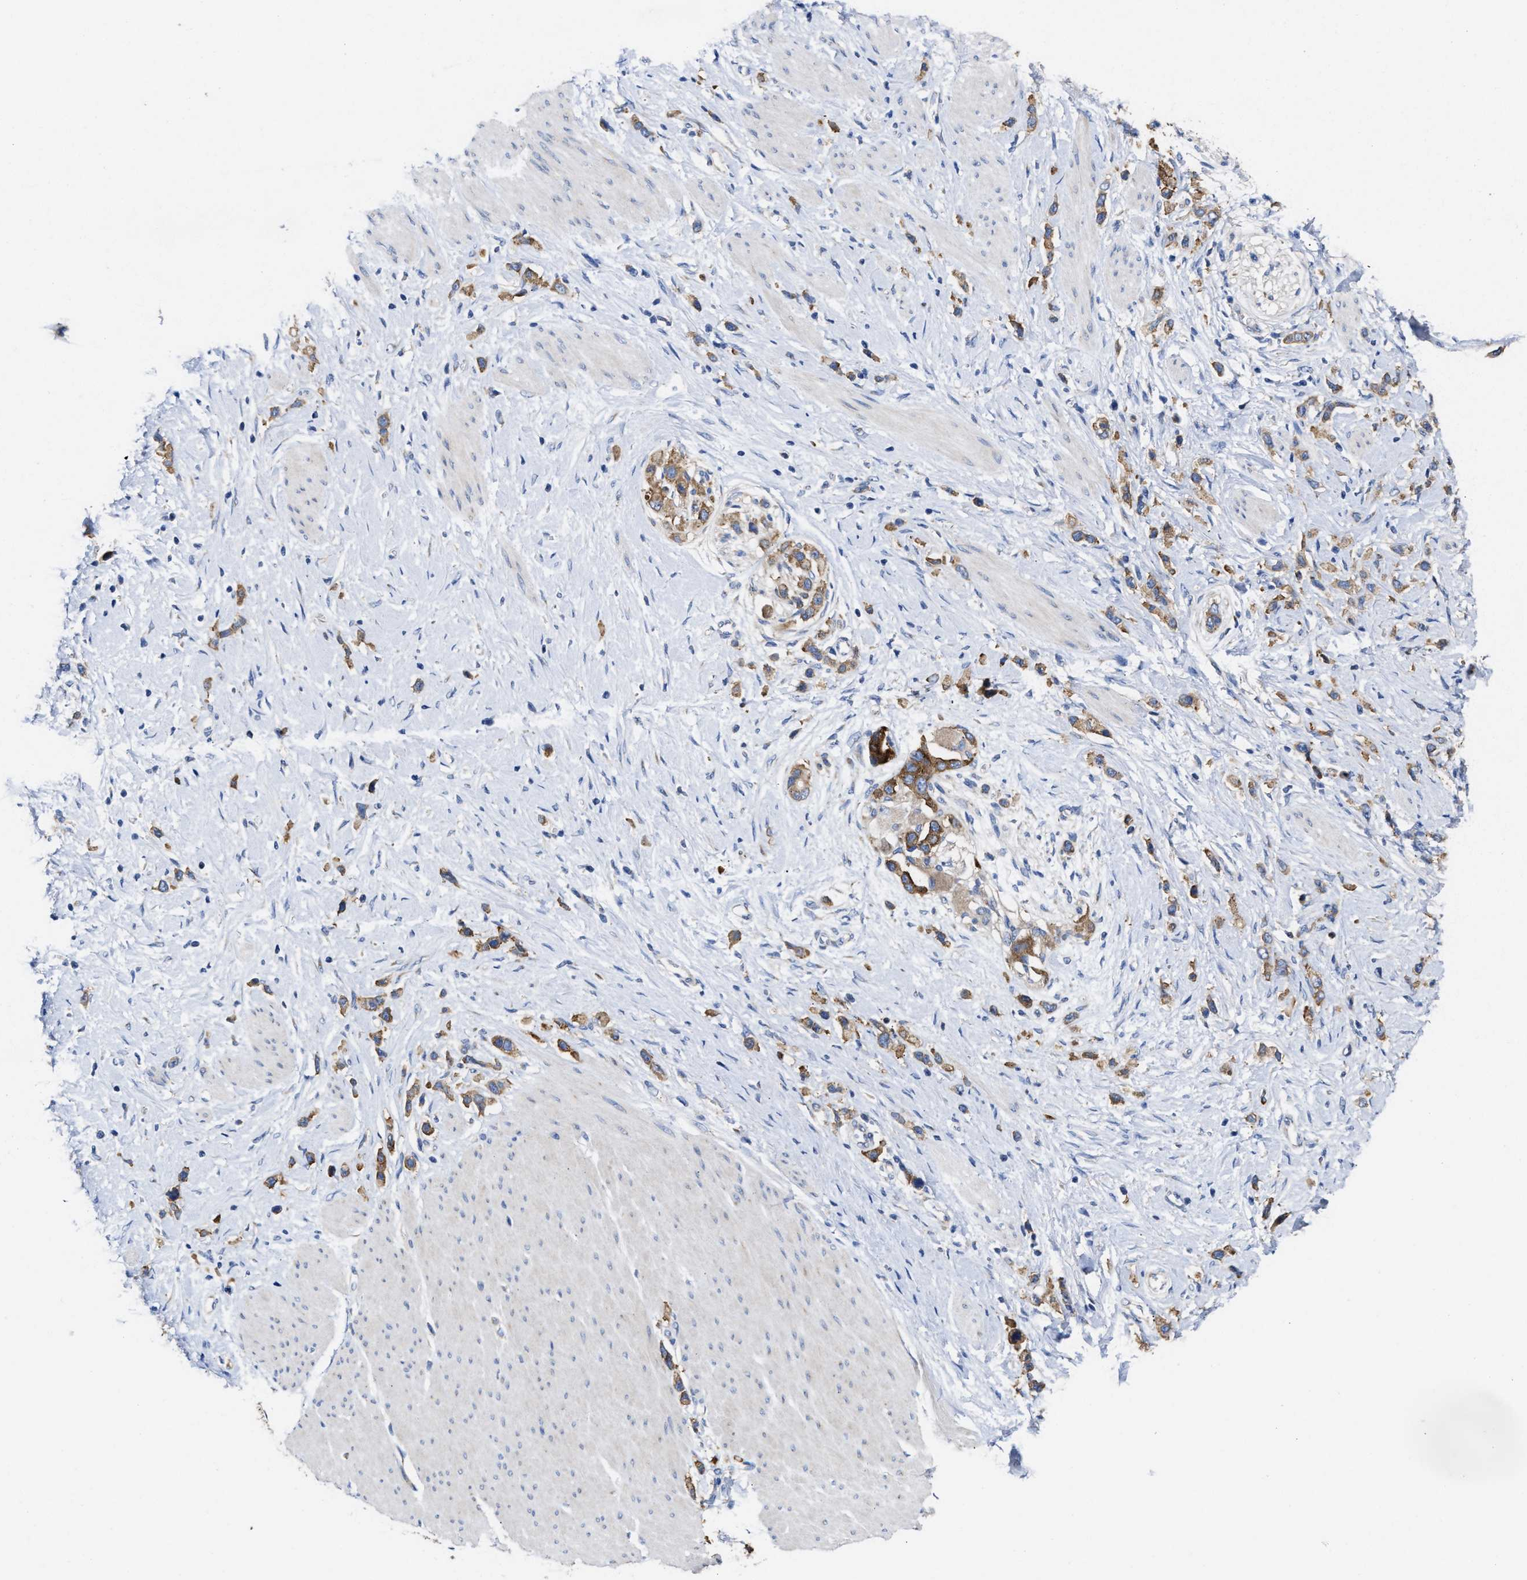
{"staining": {"intensity": "moderate", "quantity": ">75%", "location": "cytoplasmic/membranous"}, "tissue": "stomach cancer", "cell_type": "Tumor cells", "image_type": "cancer", "snomed": [{"axis": "morphology", "description": "Adenocarcinoma, NOS"}, {"axis": "topography", "description": "Stomach"}], "caption": "DAB immunohistochemical staining of adenocarcinoma (stomach) demonstrates moderate cytoplasmic/membranous protein positivity in about >75% of tumor cells. (DAB (3,3'-diaminobenzidine) IHC, brown staining for protein, blue staining for nuclei).", "gene": "PPP1R15A", "patient": {"sex": "female", "age": 65}}